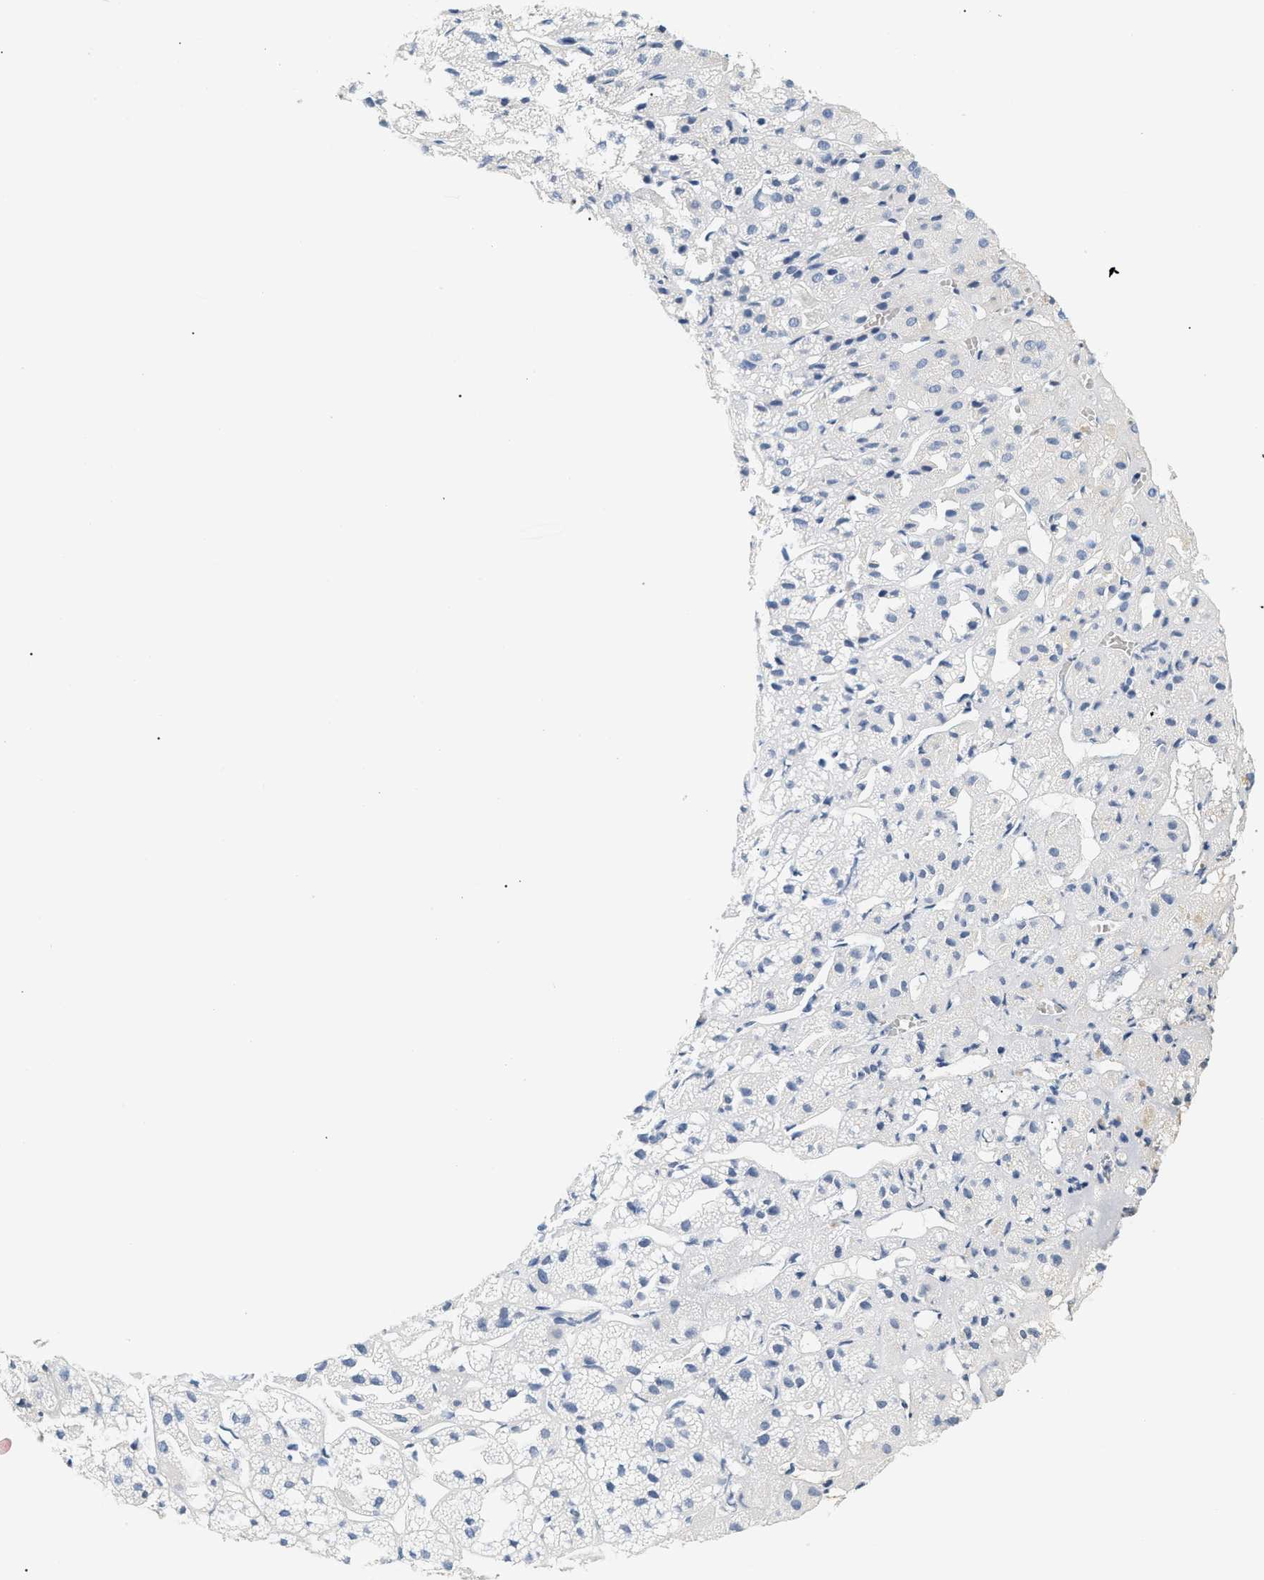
{"staining": {"intensity": "negative", "quantity": "none", "location": "none"}, "tissue": "adrenal gland", "cell_type": "Glandular cells", "image_type": "normal", "snomed": [{"axis": "morphology", "description": "Normal tissue, NOS"}, {"axis": "topography", "description": "Adrenal gland"}], "caption": "Immunohistochemical staining of normal adrenal gland demonstrates no significant expression in glandular cells.", "gene": "CFH", "patient": {"sex": "female", "age": 71}}